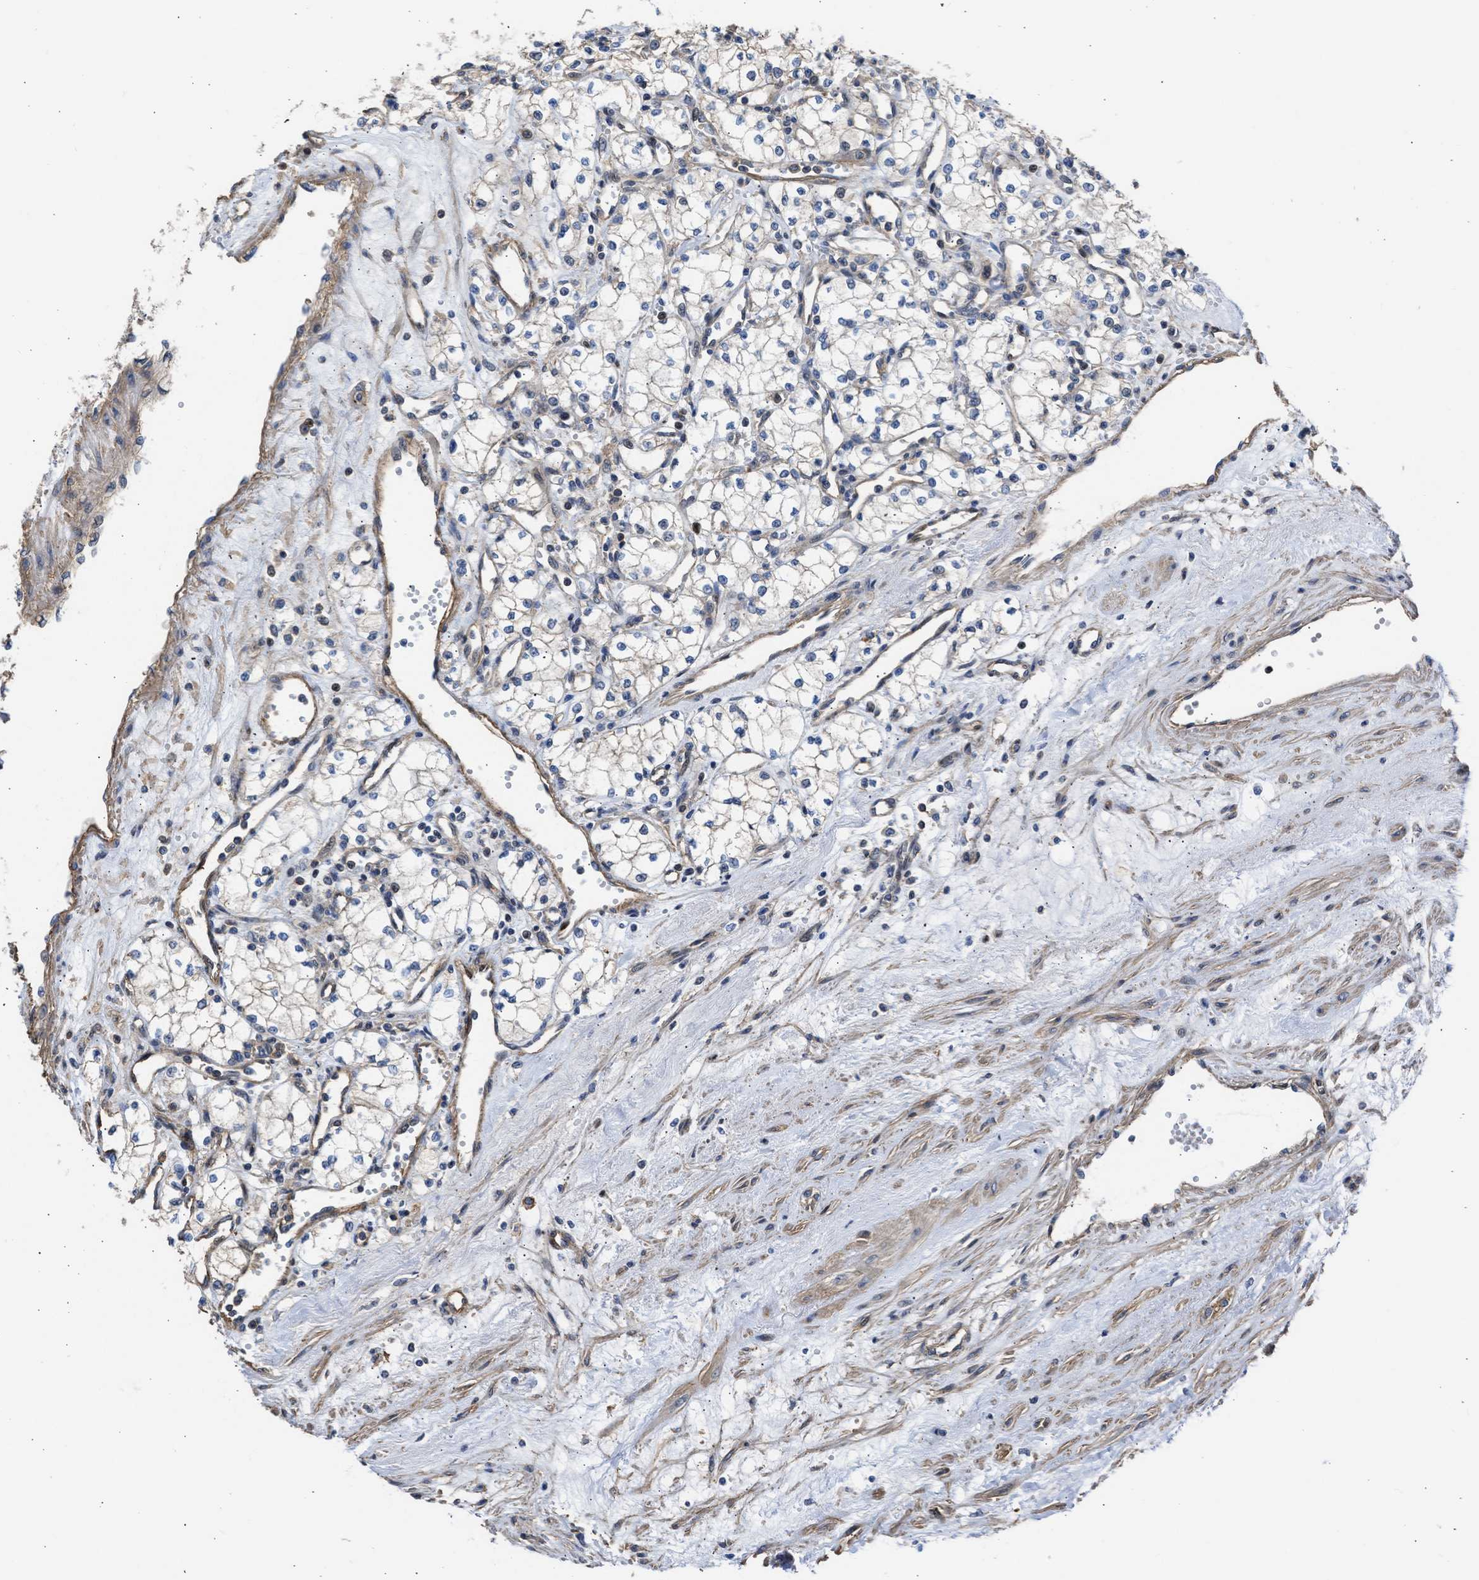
{"staining": {"intensity": "negative", "quantity": "none", "location": "none"}, "tissue": "renal cancer", "cell_type": "Tumor cells", "image_type": "cancer", "snomed": [{"axis": "morphology", "description": "Adenocarcinoma, NOS"}, {"axis": "topography", "description": "Kidney"}], "caption": "There is no significant positivity in tumor cells of adenocarcinoma (renal).", "gene": "MAS1L", "patient": {"sex": "male", "age": 59}}